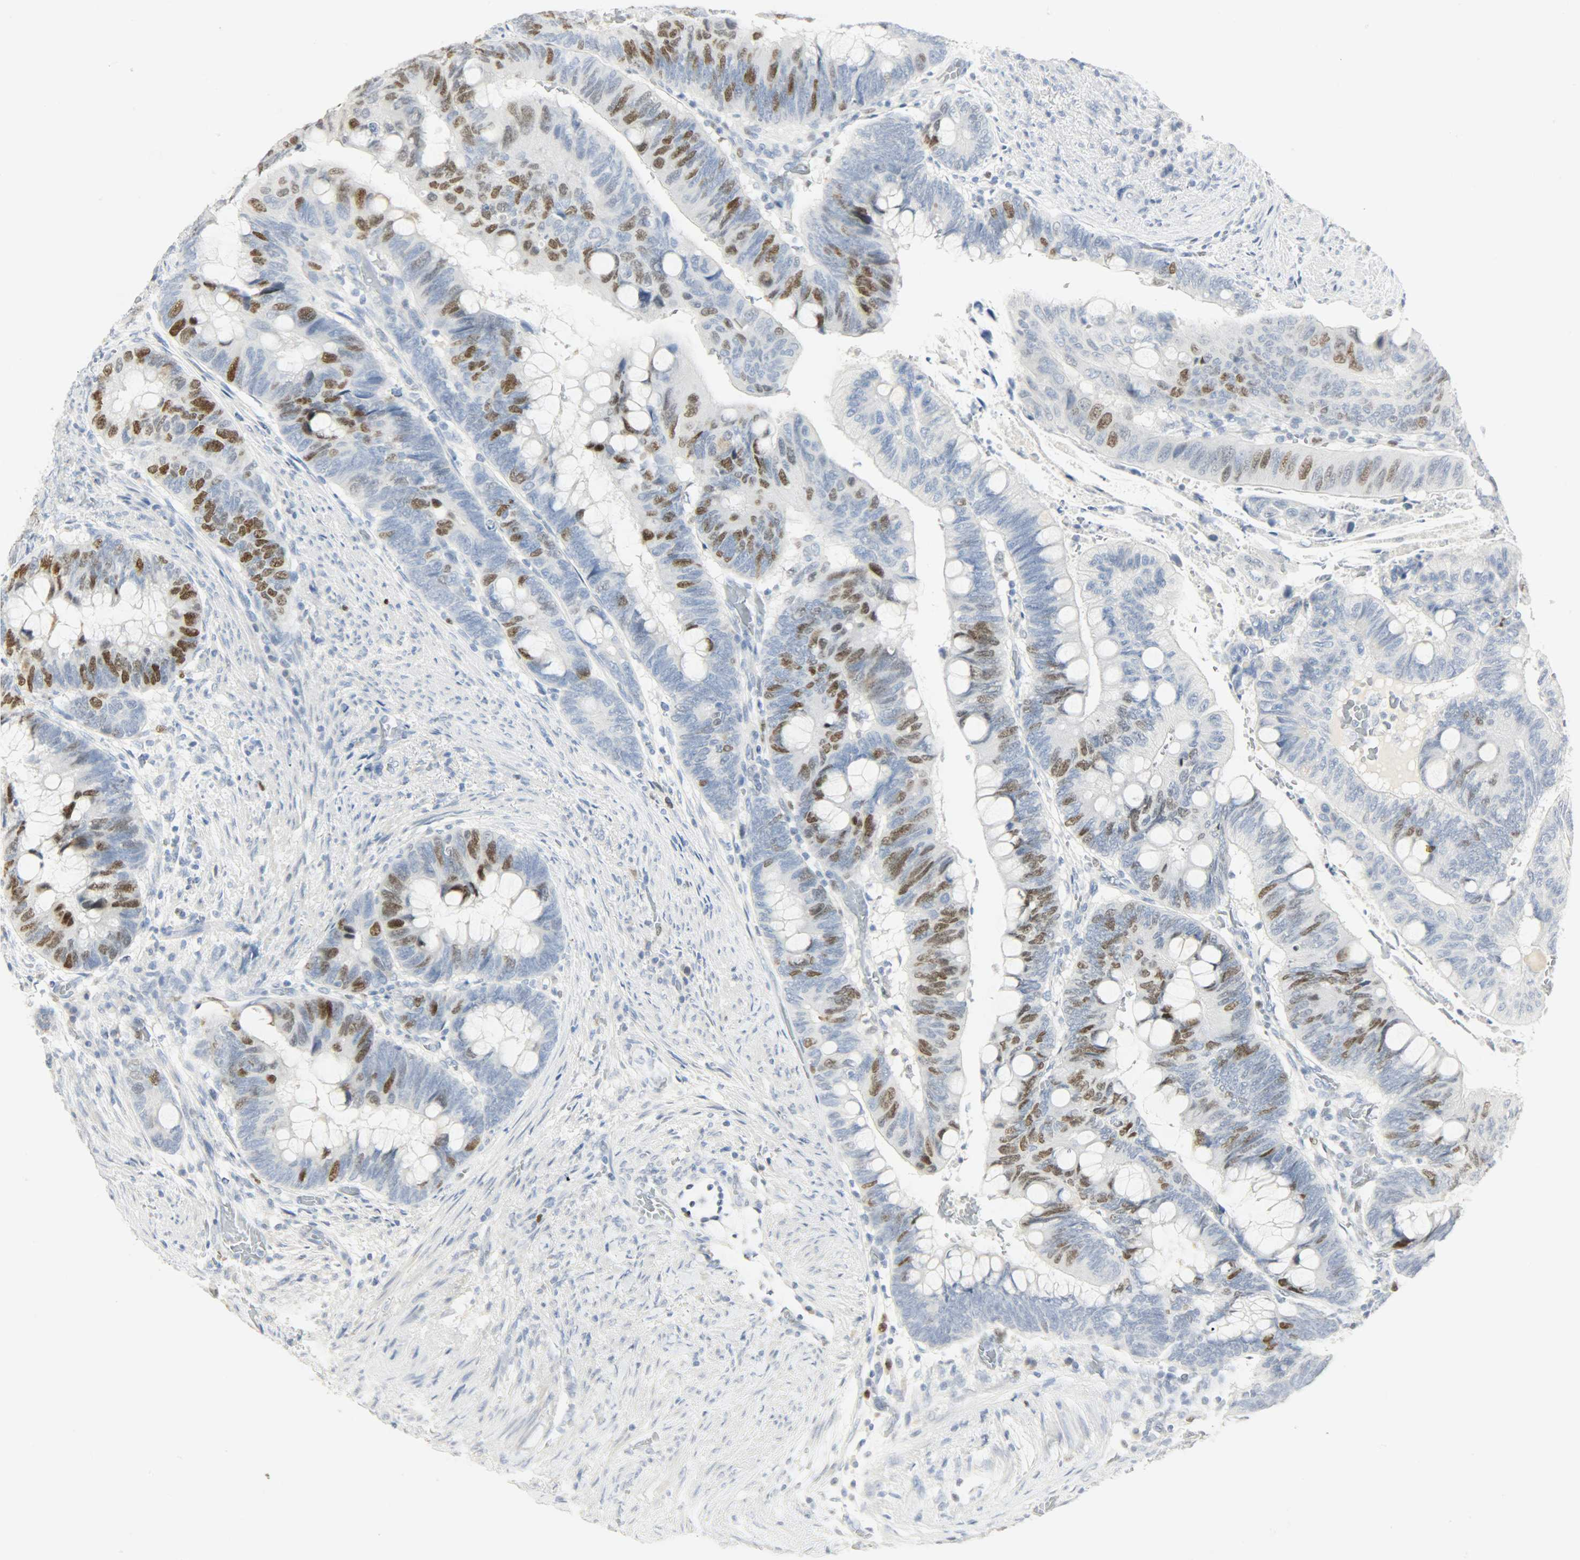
{"staining": {"intensity": "strong", "quantity": "25%-75%", "location": "nuclear"}, "tissue": "colorectal cancer", "cell_type": "Tumor cells", "image_type": "cancer", "snomed": [{"axis": "morphology", "description": "Normal tissue, NOS"}, {"axis": "morphology", "description": "Adenocarcinoma, NOS"}, {"axis": "topography", "description": "Rectum"}], "caption": "This histopathology image displays IHC staining of human colorectal cancer, with high strong nuclear staining in about 25%-75% of tumor cells.", "gene": "HELLS", "patient": {"sex": "male", "age": 92}}